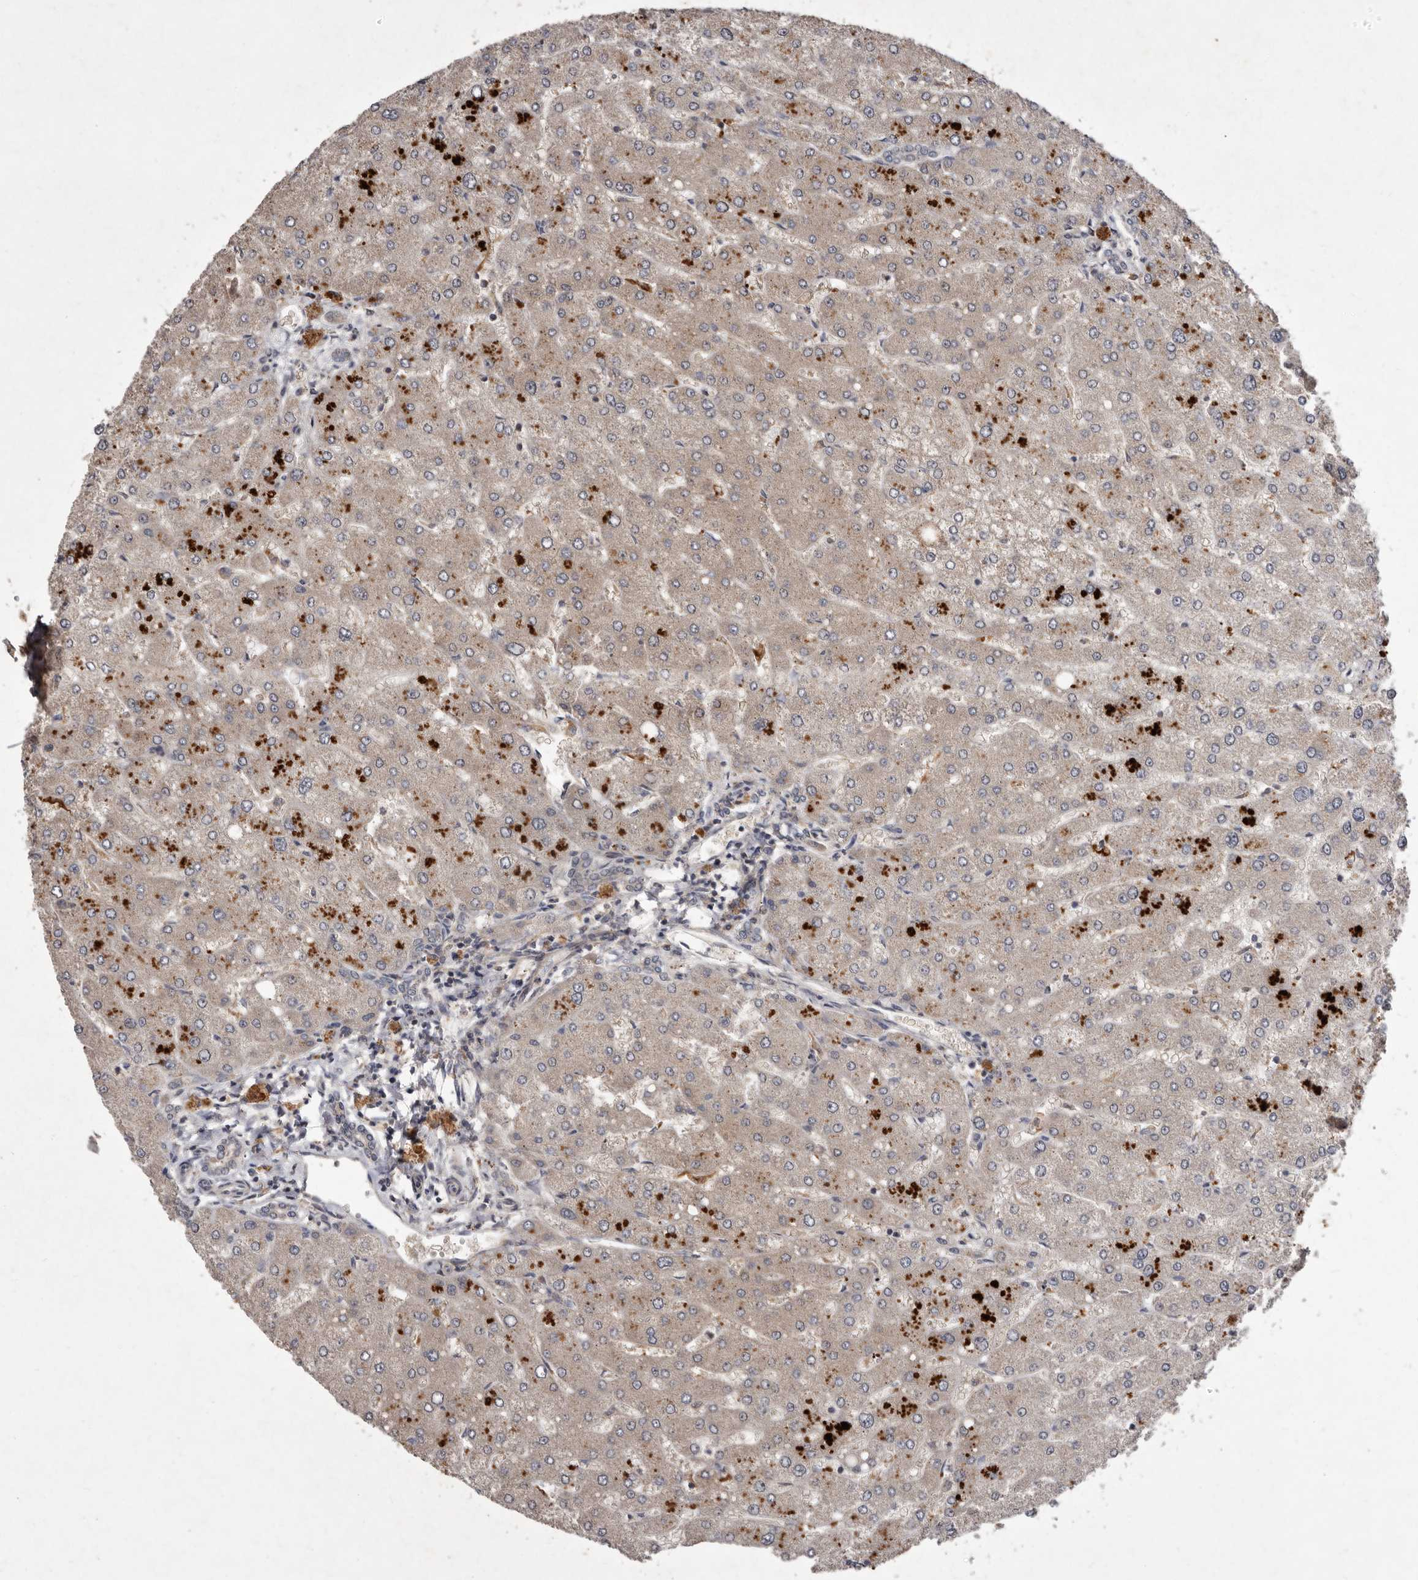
{"staining": {"intensity": "negative", "quantity": "none", "location": "none"}, "tissue": "liver", "cell_type": "Cholangiocytes", "image_type": "normal", "snomed": [{"axis": "morphology", "description": "Normal tissue, NOS"}, {"axis": "topography", "description": "Liver"}], "caption": "The IHC photomicrograph has no significant expression in cholangiocytes of liver. (DAB immunohistochemistry (IHC) visualized using brightfield microscopy, high magnification).", "gene": "FLAD1", "patient": {"sex": "male", "age": 55}}